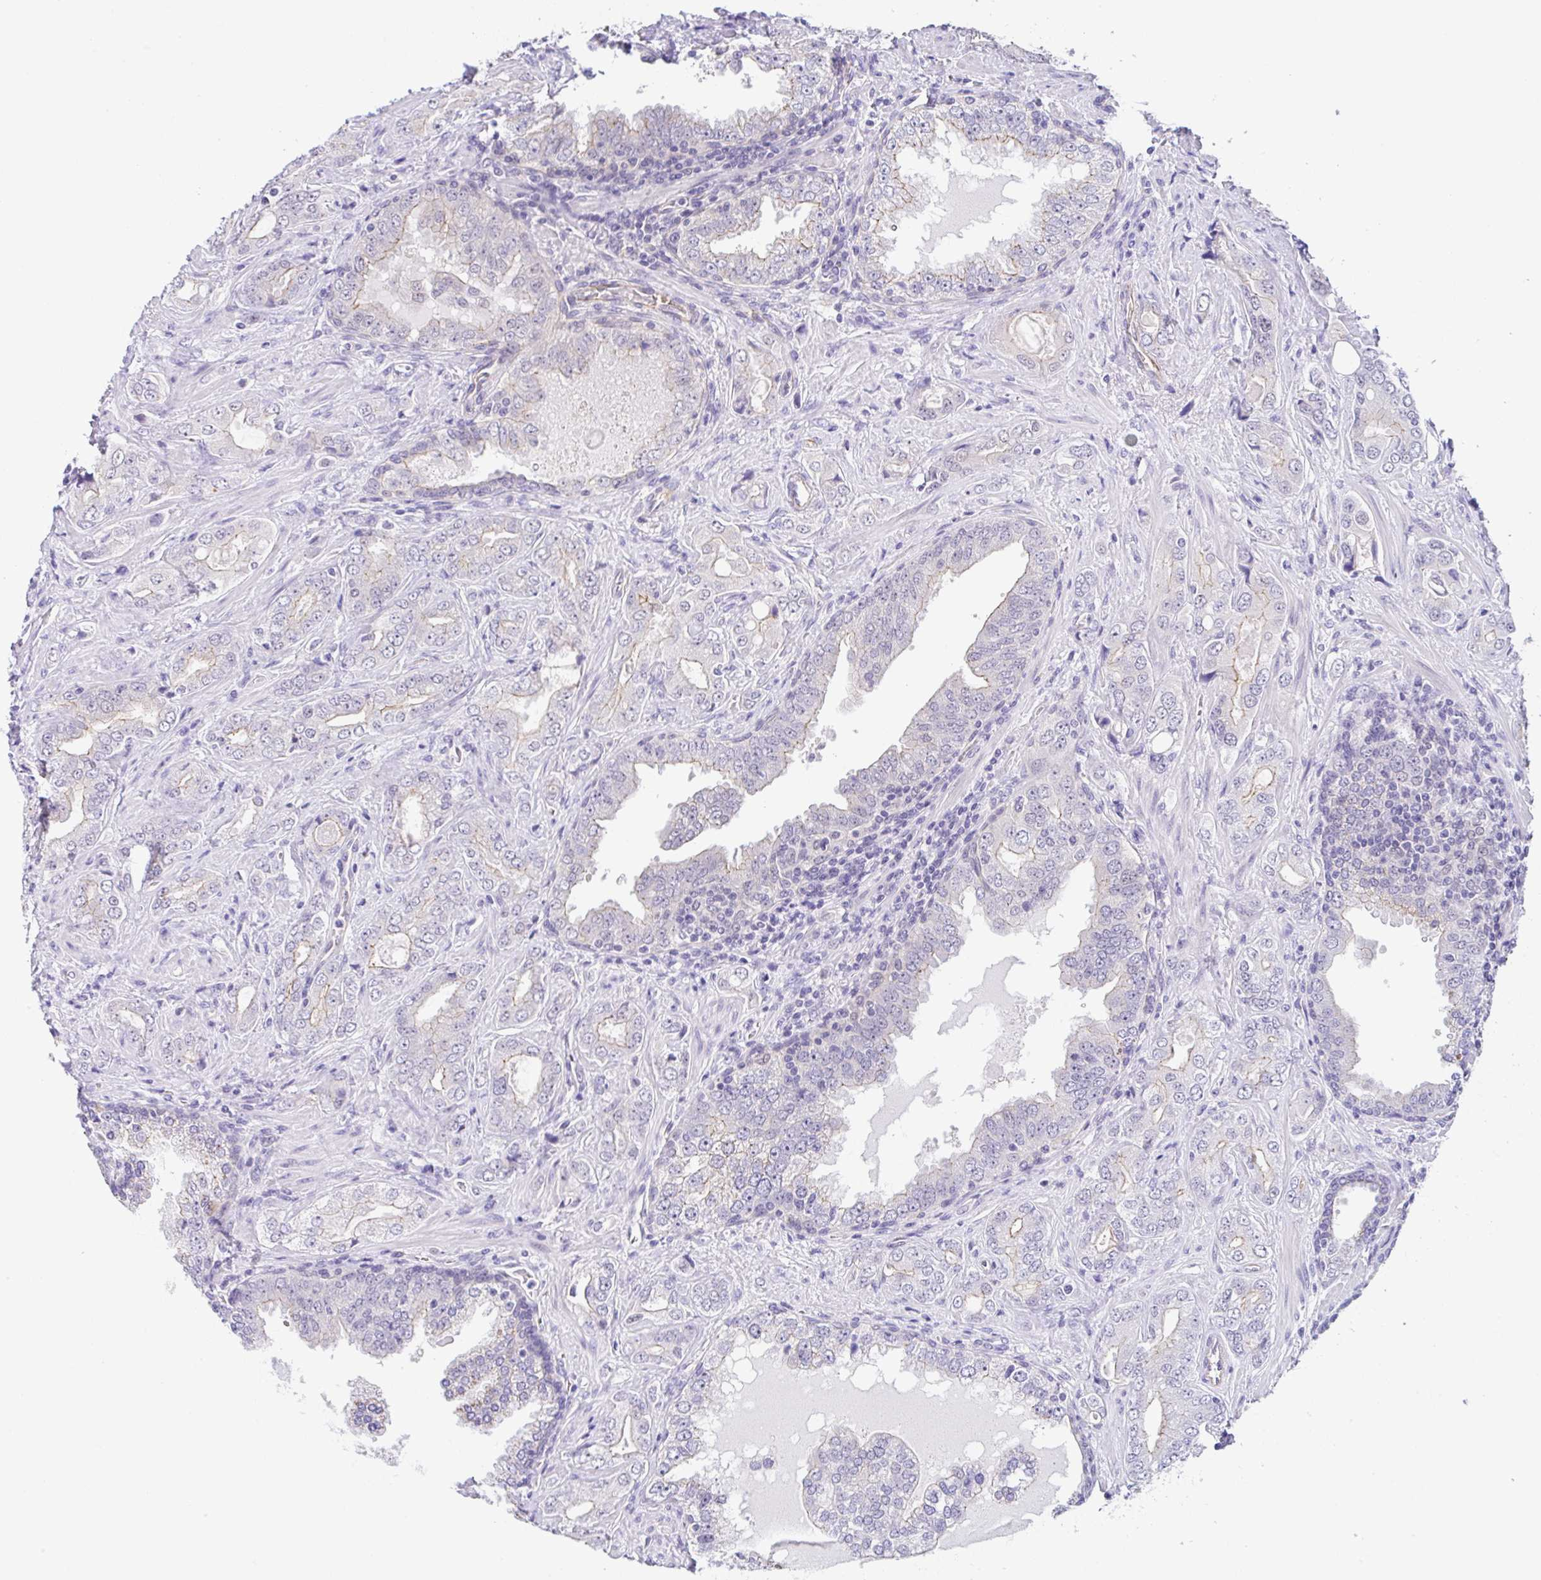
{"staining": {"intensity": "moderate", "quantity": "<25%", "location": "cytoplasmic/membranous"}, "tissue": "prostate cancer", "cell_type": "Tumor cells", "image_type": "cancer", "snomed": [{"axis": "morphology", "description": "Adenocarcinoma, High grade"}, {"axis": "topography", "description": "Prostate"}], "caption": "This is a micrograph of immunohistochemistry staining of prostate adenocarcinoma (high-grade), which shows moderate expression in the cytoplasmic/membranous of tumor cells.", "gene": "CGNL1", "patient": {"sex": "male", "age": 67}}